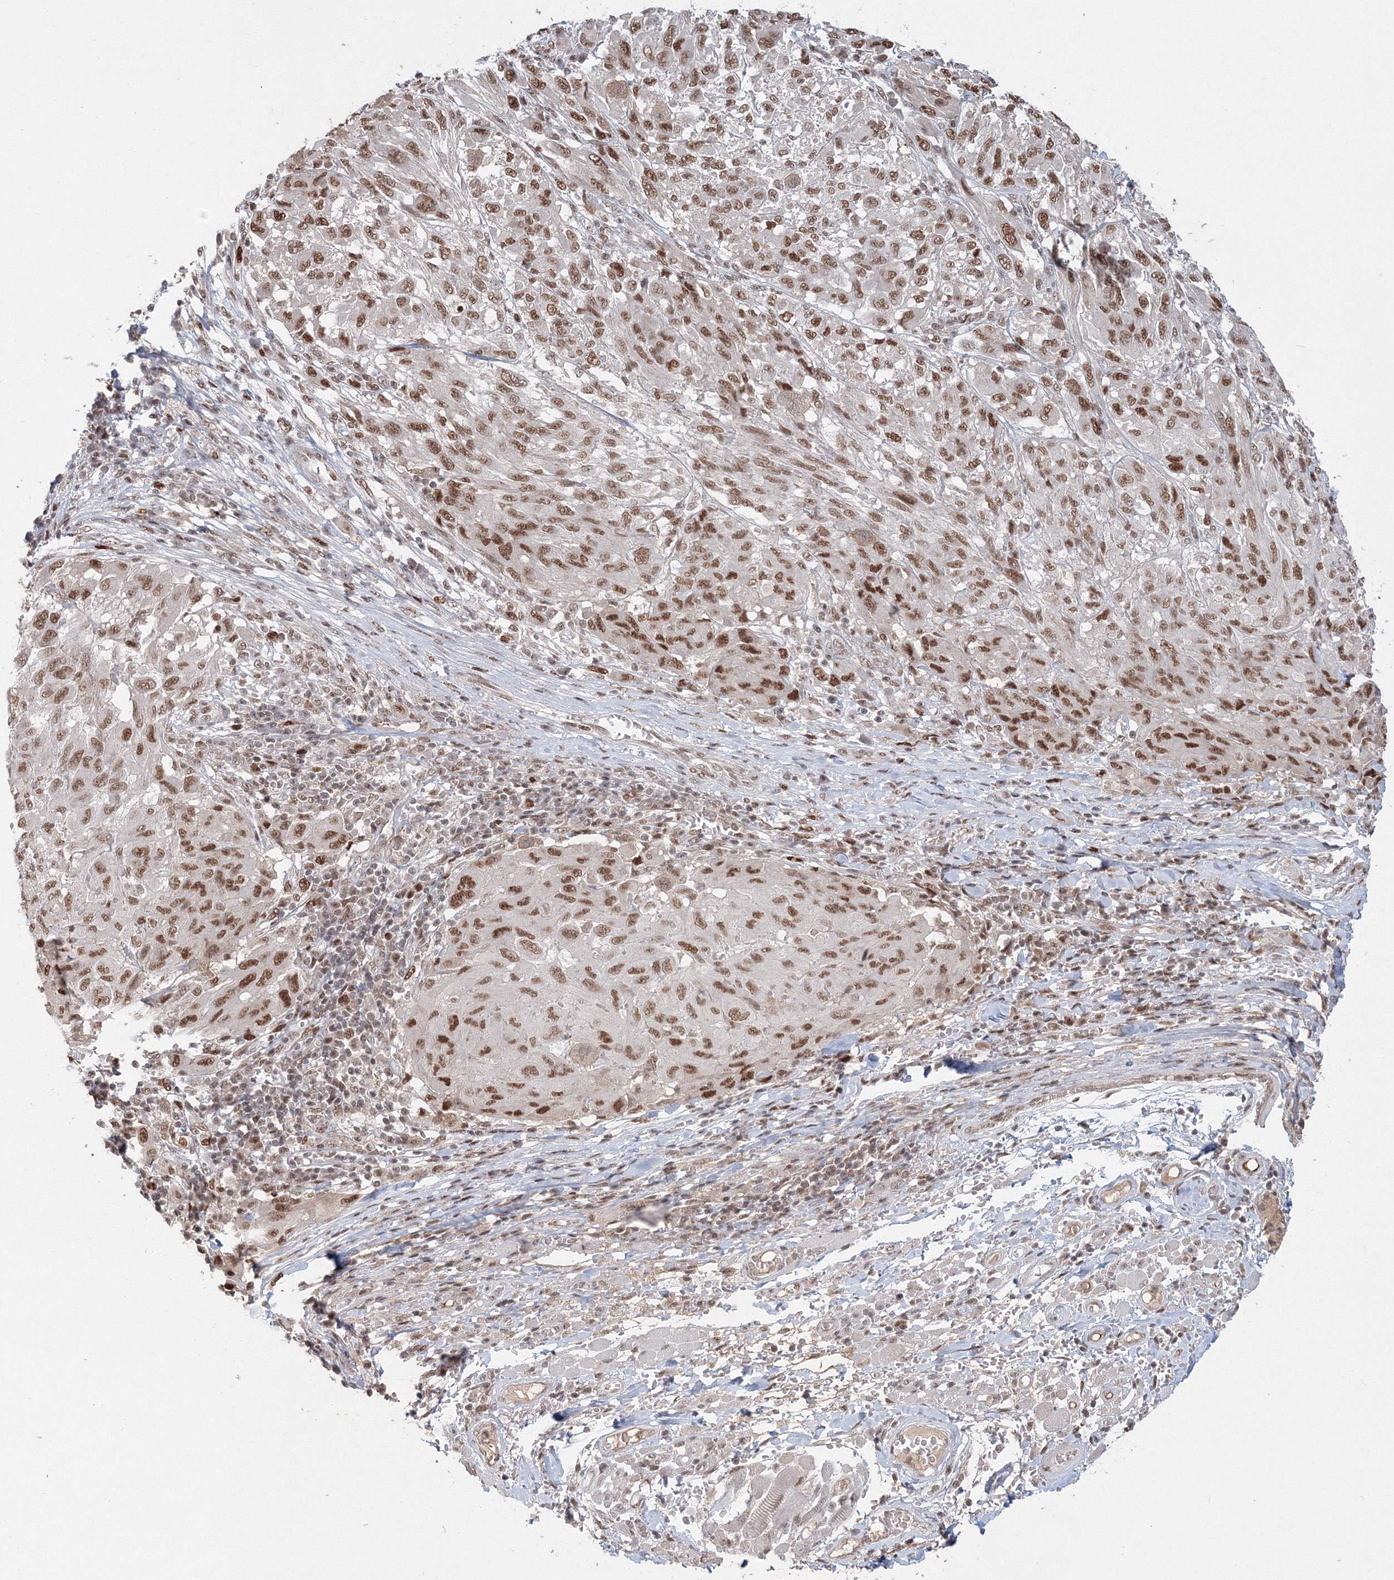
{"staining": {"intensity": "moderate", "quantity": ">75%", "location": "nuclear"}, "tissue": "melanoma", "cell_type": "Tumor cells", "image_type": "cancer", "snomed": [{"axis": "morphology", "description": "Malignant melanoma, NOS"}, {"axis": "topography", "description": "Skin"}], "caption": "Brown immunohistochemical staining in malignant melanoma shows moderate nuclear positivity in about >75% of tumor cells.", "gene": "IWS1", "patient": {"sex": "female", "age": 91}}